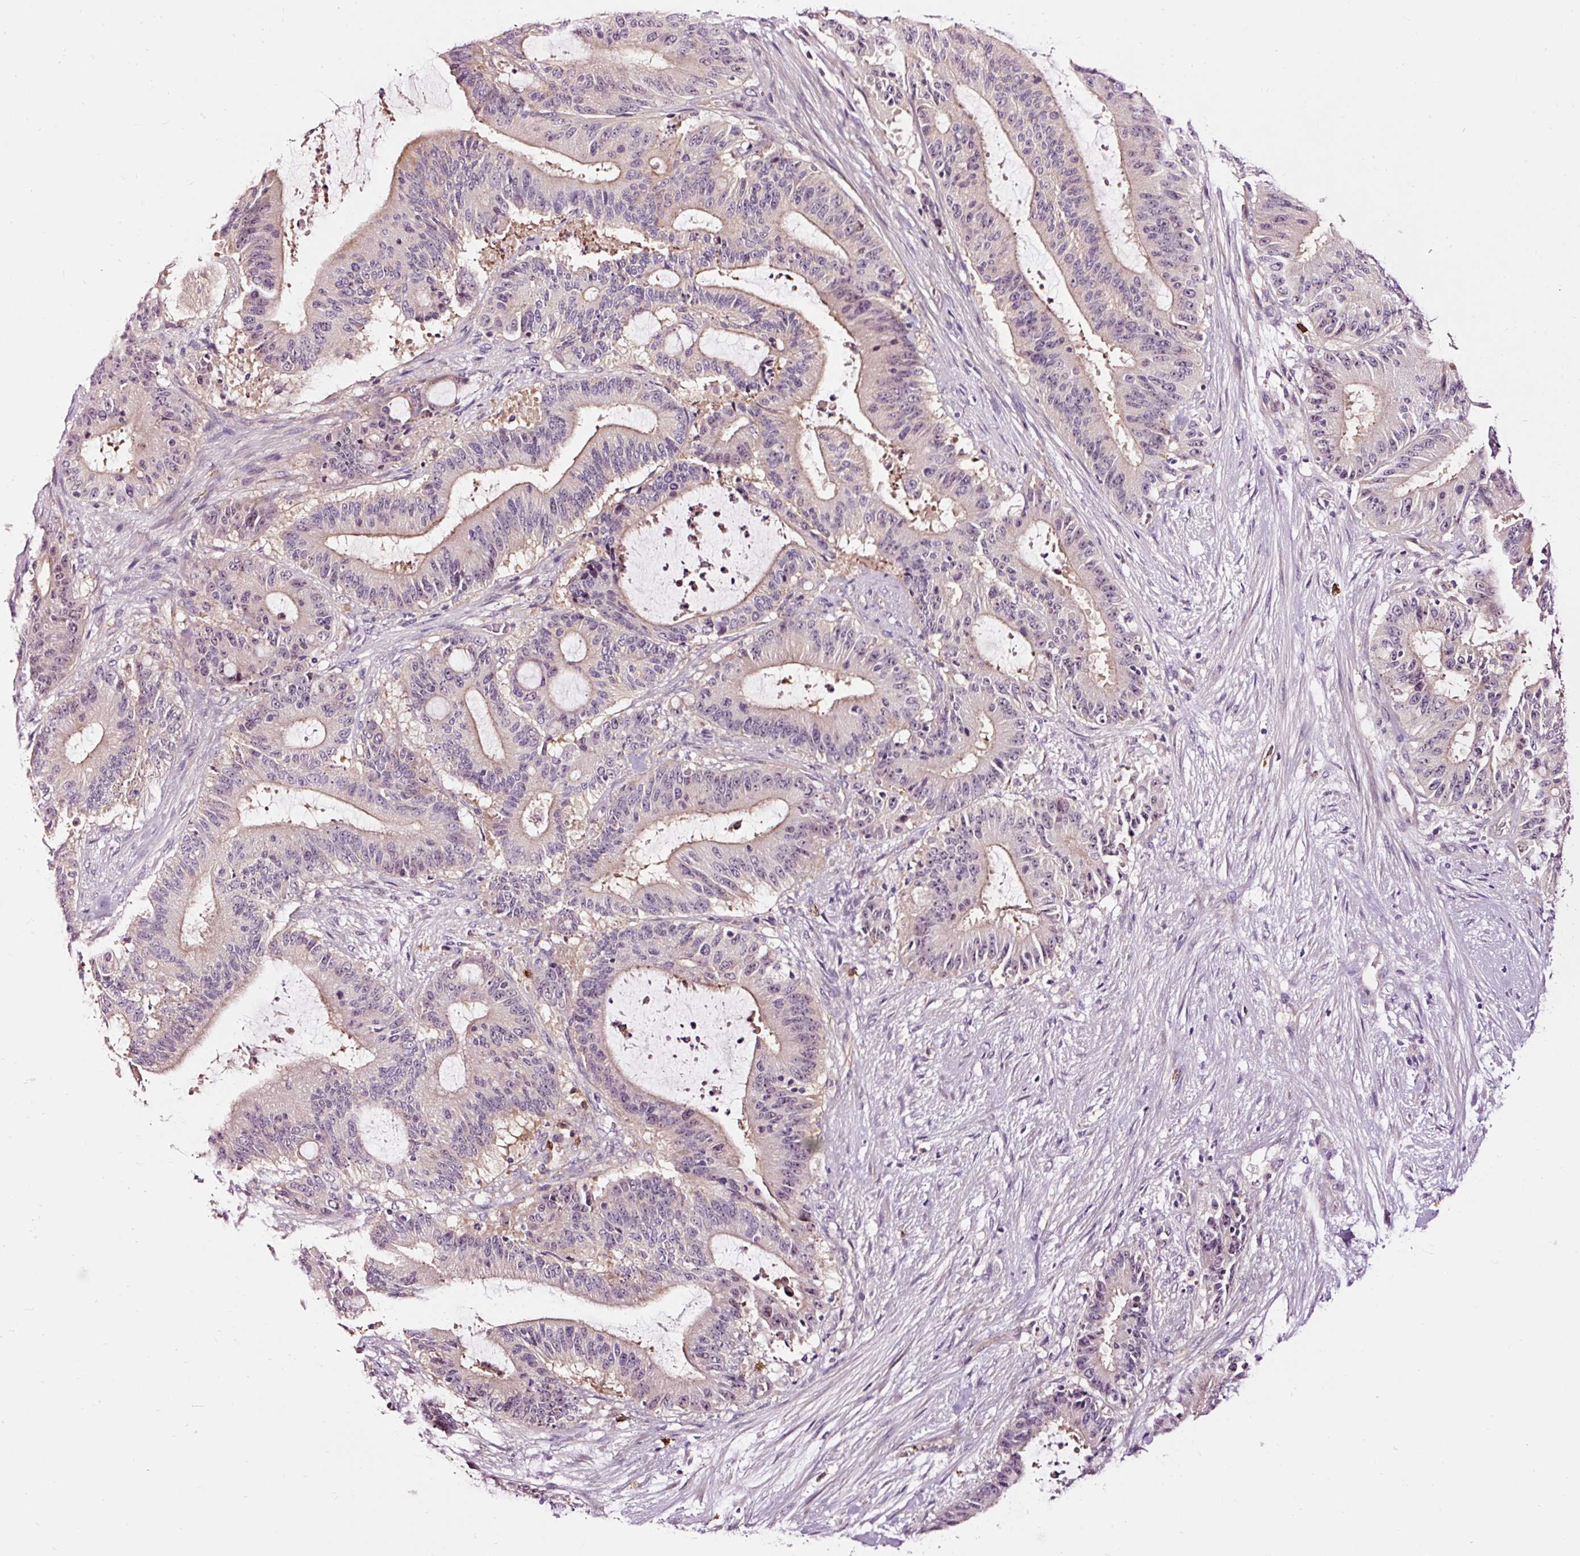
{"staining": {"intensity": "weak", "quantity": "<25%", "location": "cytoplasmic/membranous"}, "tissue": "liver cancer", "cell_type": "Tumor cells", "image_type": "cancer", "snomed": [{"axis": "morphology", "description": "Normal tissue, NOS"}, {"axis": "morphology", "description": "Cholangiocarcinoma"}, {"axis": "topography", "description": "Liver"}, {"axis": "topography", "description": "Peripheral nerve tissue"}], "caption": "Liver cholangiocarcinoma was stained to show a protein in brown. There is no significant expression in tumor cells. (DAB immunohistochemistry with hematoxylin counter stain).", "gene": "UTP14A", "patient": {"sex": "female", "age": 73}}